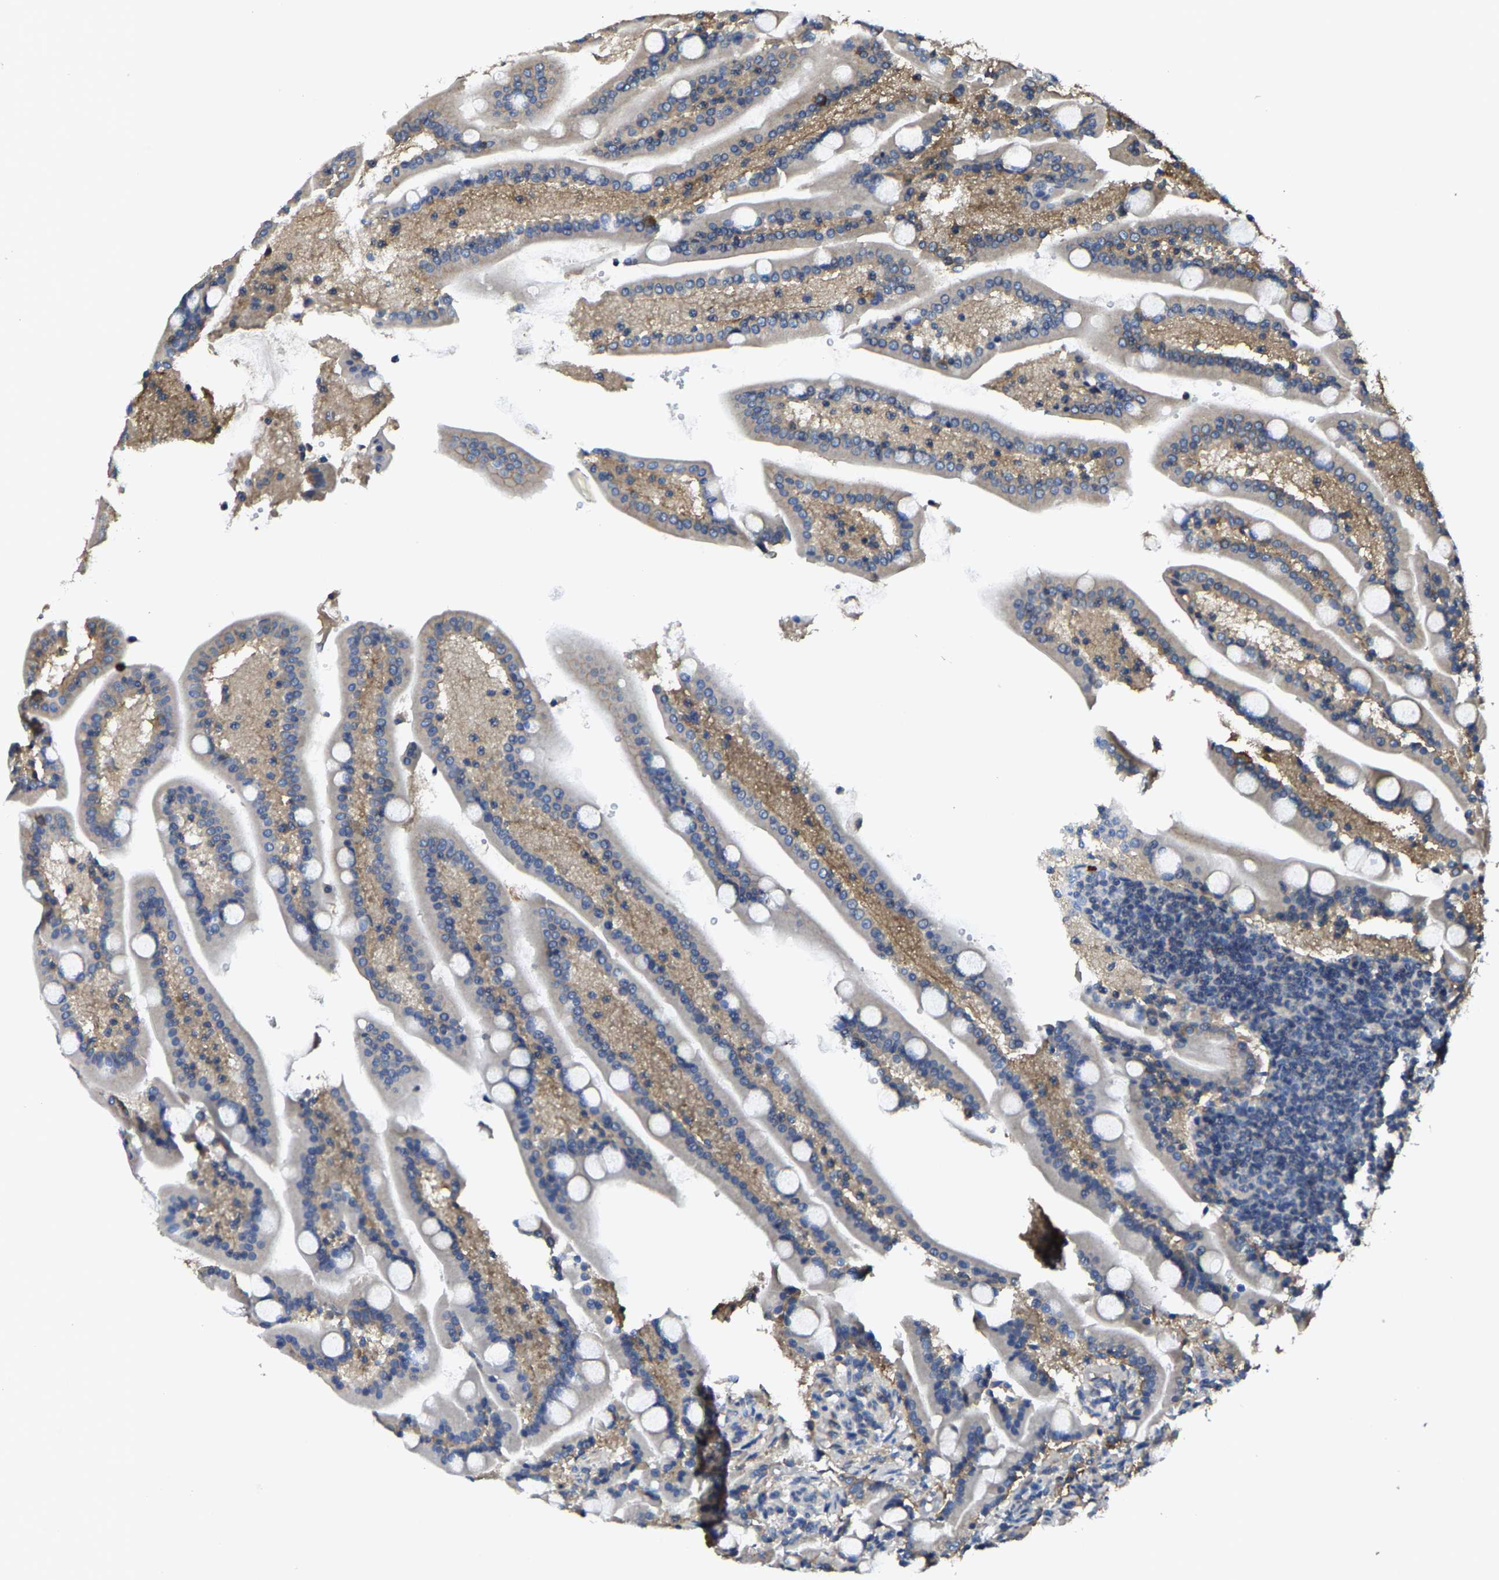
{"staining": {"intensity": "weak", "quantity": "25%-75%", "location": "cytoplasmic/membranous"}, "tissue": "duodenum", "cell_type": "Glandular cells", "image_type": "normal", "snomed": [{"axis": "morphology", "description": "Normal tissue, NOS"}, {"axis": "topography", "description": "Duodenum"}], "caption": "Immunohistochemical staining of unremarkable human duodenum demonstrates 25%-75% levels of weak cytoplasmic/membranous protein staining in approximately 25%-75% of glandular cells.", "gene": "TRAF6", "patient": {"sex": "male", "age": 54}}